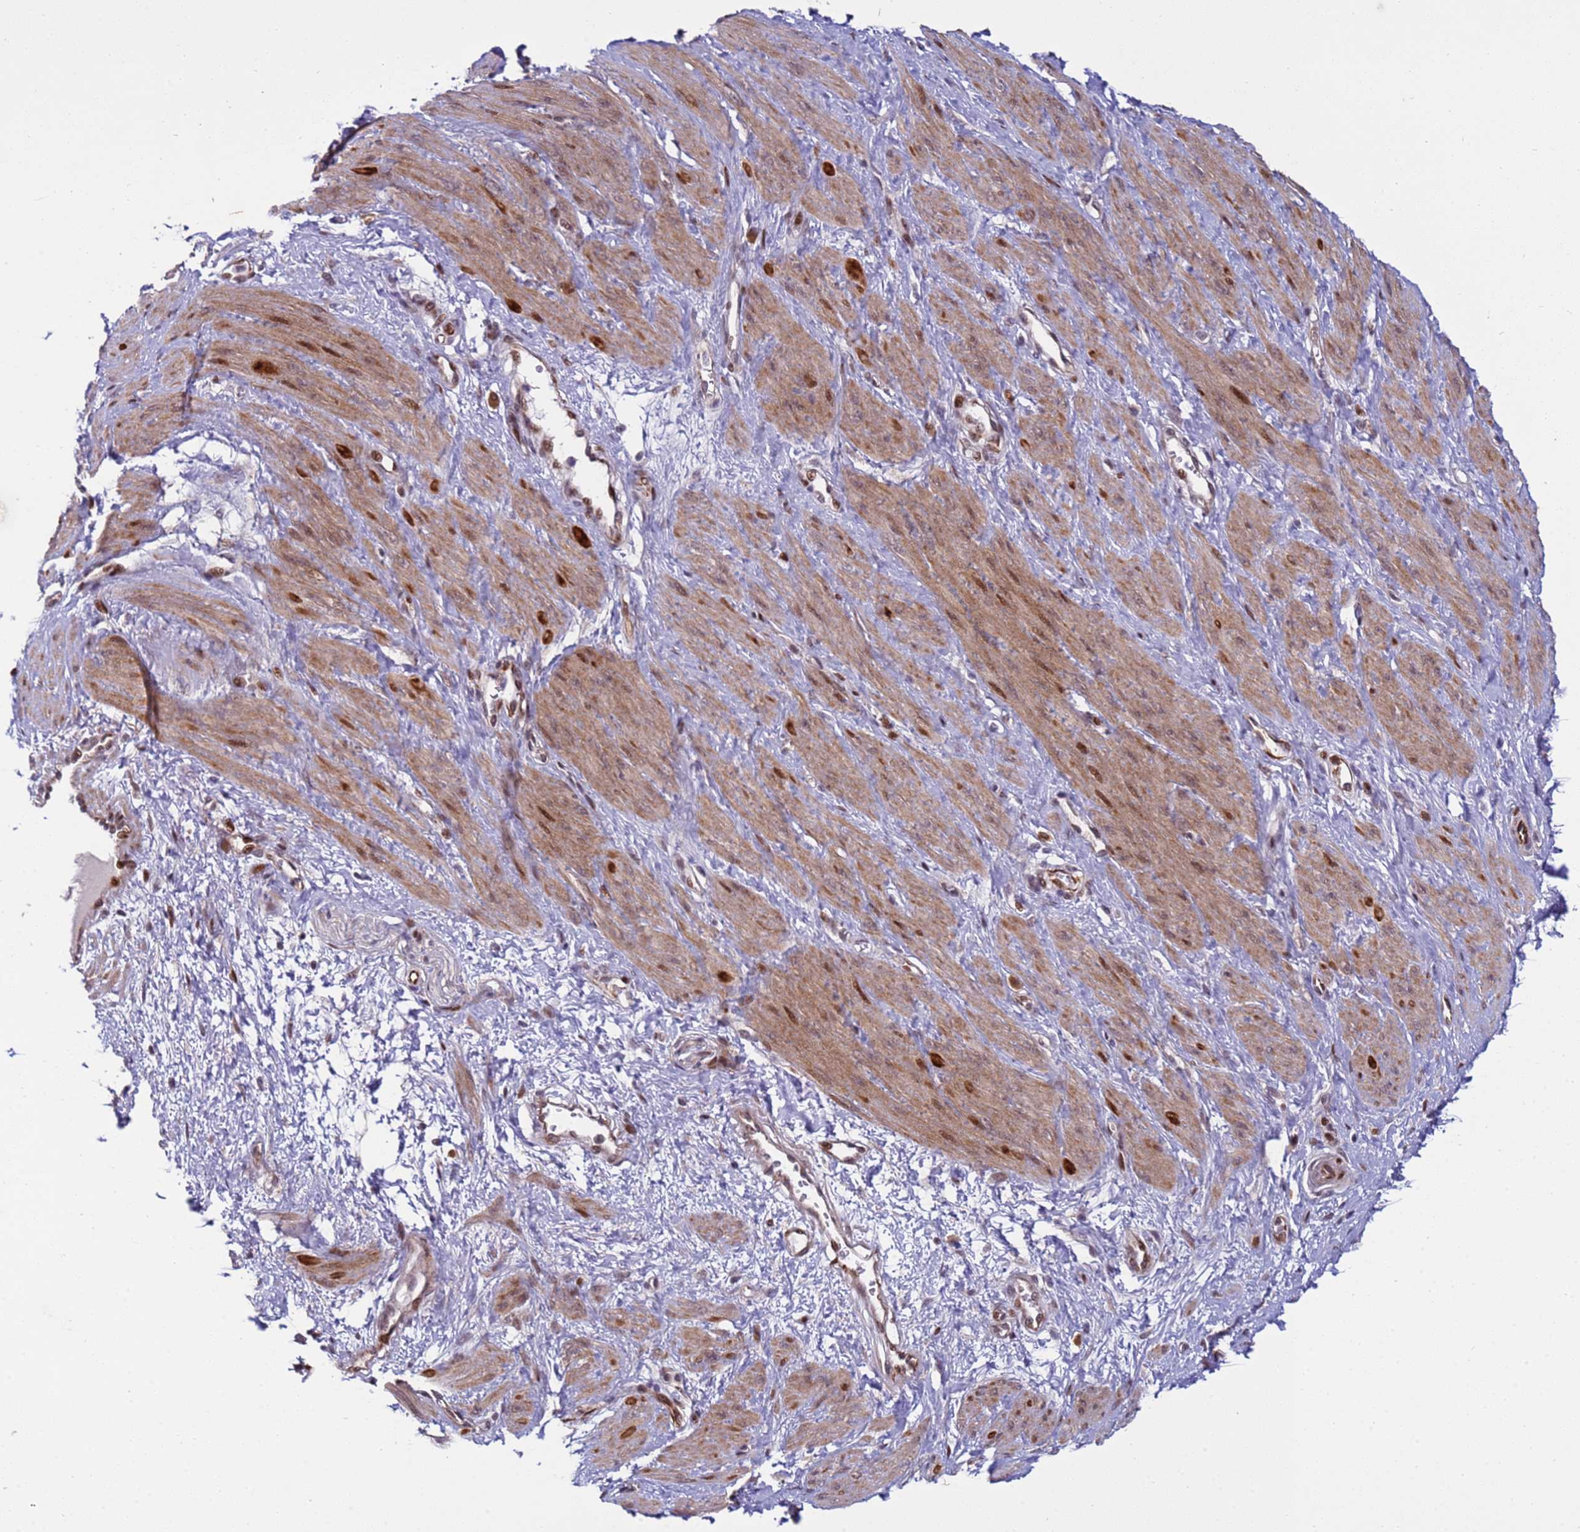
{"staining": {"intensity": "strong", "quantity": "<25%", "location": "nuclear"}, "tissue": "smooth muscle", "cell_type": "Smooth muscle cells", "image_type": "normal", "snomed": [{"axis": "morphology", "description": "Normal tissue, NOS"}, {"axis": "topography", "description": "Smooth muscle"}, {"axis": "topography", "description": "Uterus"}], "caption": "This image displays immunohistochemistry (IHC) staining of normal smooth muscle, with medium strong nuclear expression in approximately <25% of smooth muscle cells.", "gene": "SHC3", "patient": {"sex": "female", "age": 39}}